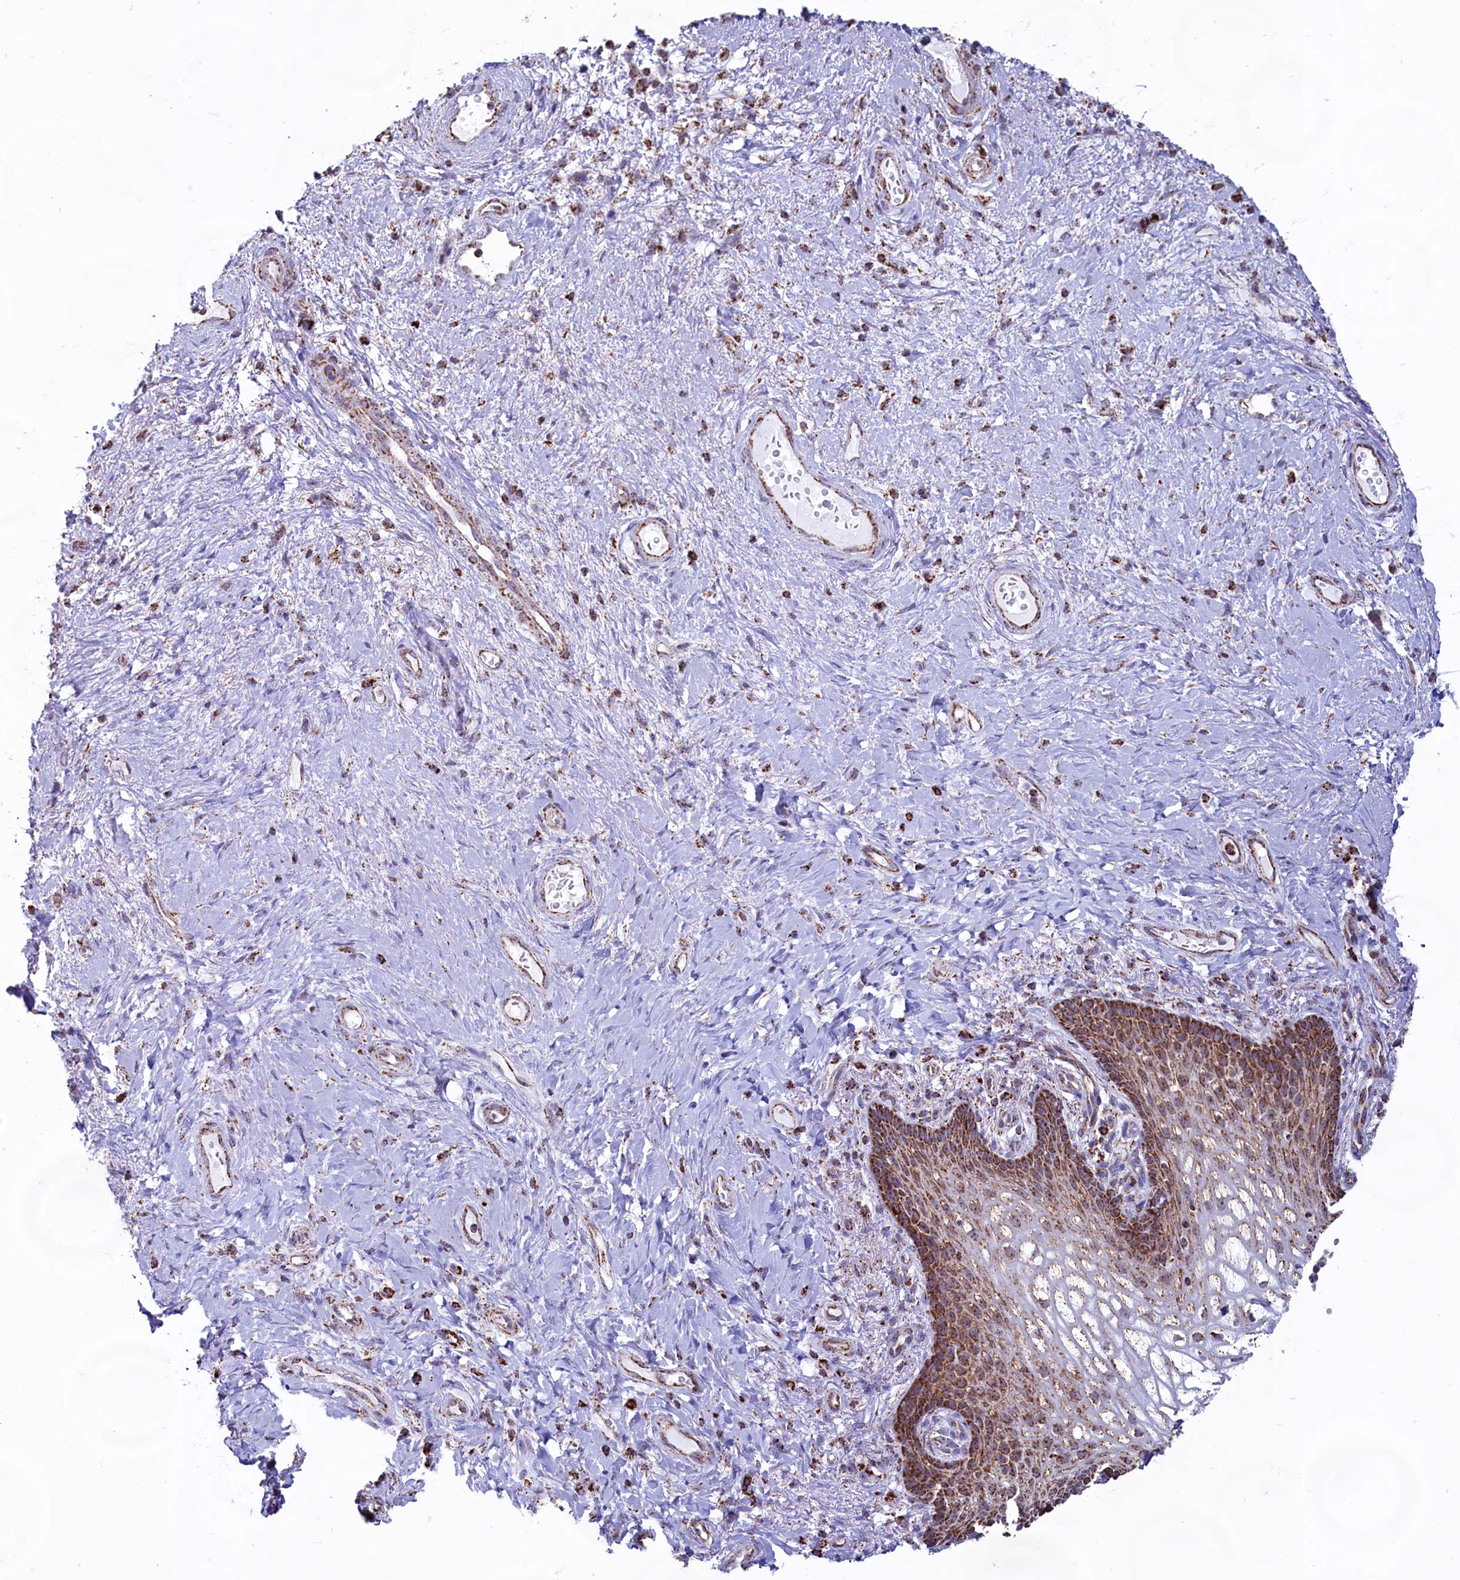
{"staining": {"intensity": "strong", "quantity": ">75%", "location": "cytoplasmic/membranous"}, "tissue": "vagina", "cell_type": "Squamous epithelial cells", "image_type": "normal", "snomed": [{"axis": "morphology", "description": "Normal tissue, NOS"}, {"axis": "topography", "description": "Vagina"}], "caption": "Immunohistochemical staining of unremarkable vagina reveals high levels of strong cytoplasmic/membranous positivity in approximately >75% of squamous epithelial cells.", "gene": "C1D", "patient": {"sex": "female", "age": 60}}